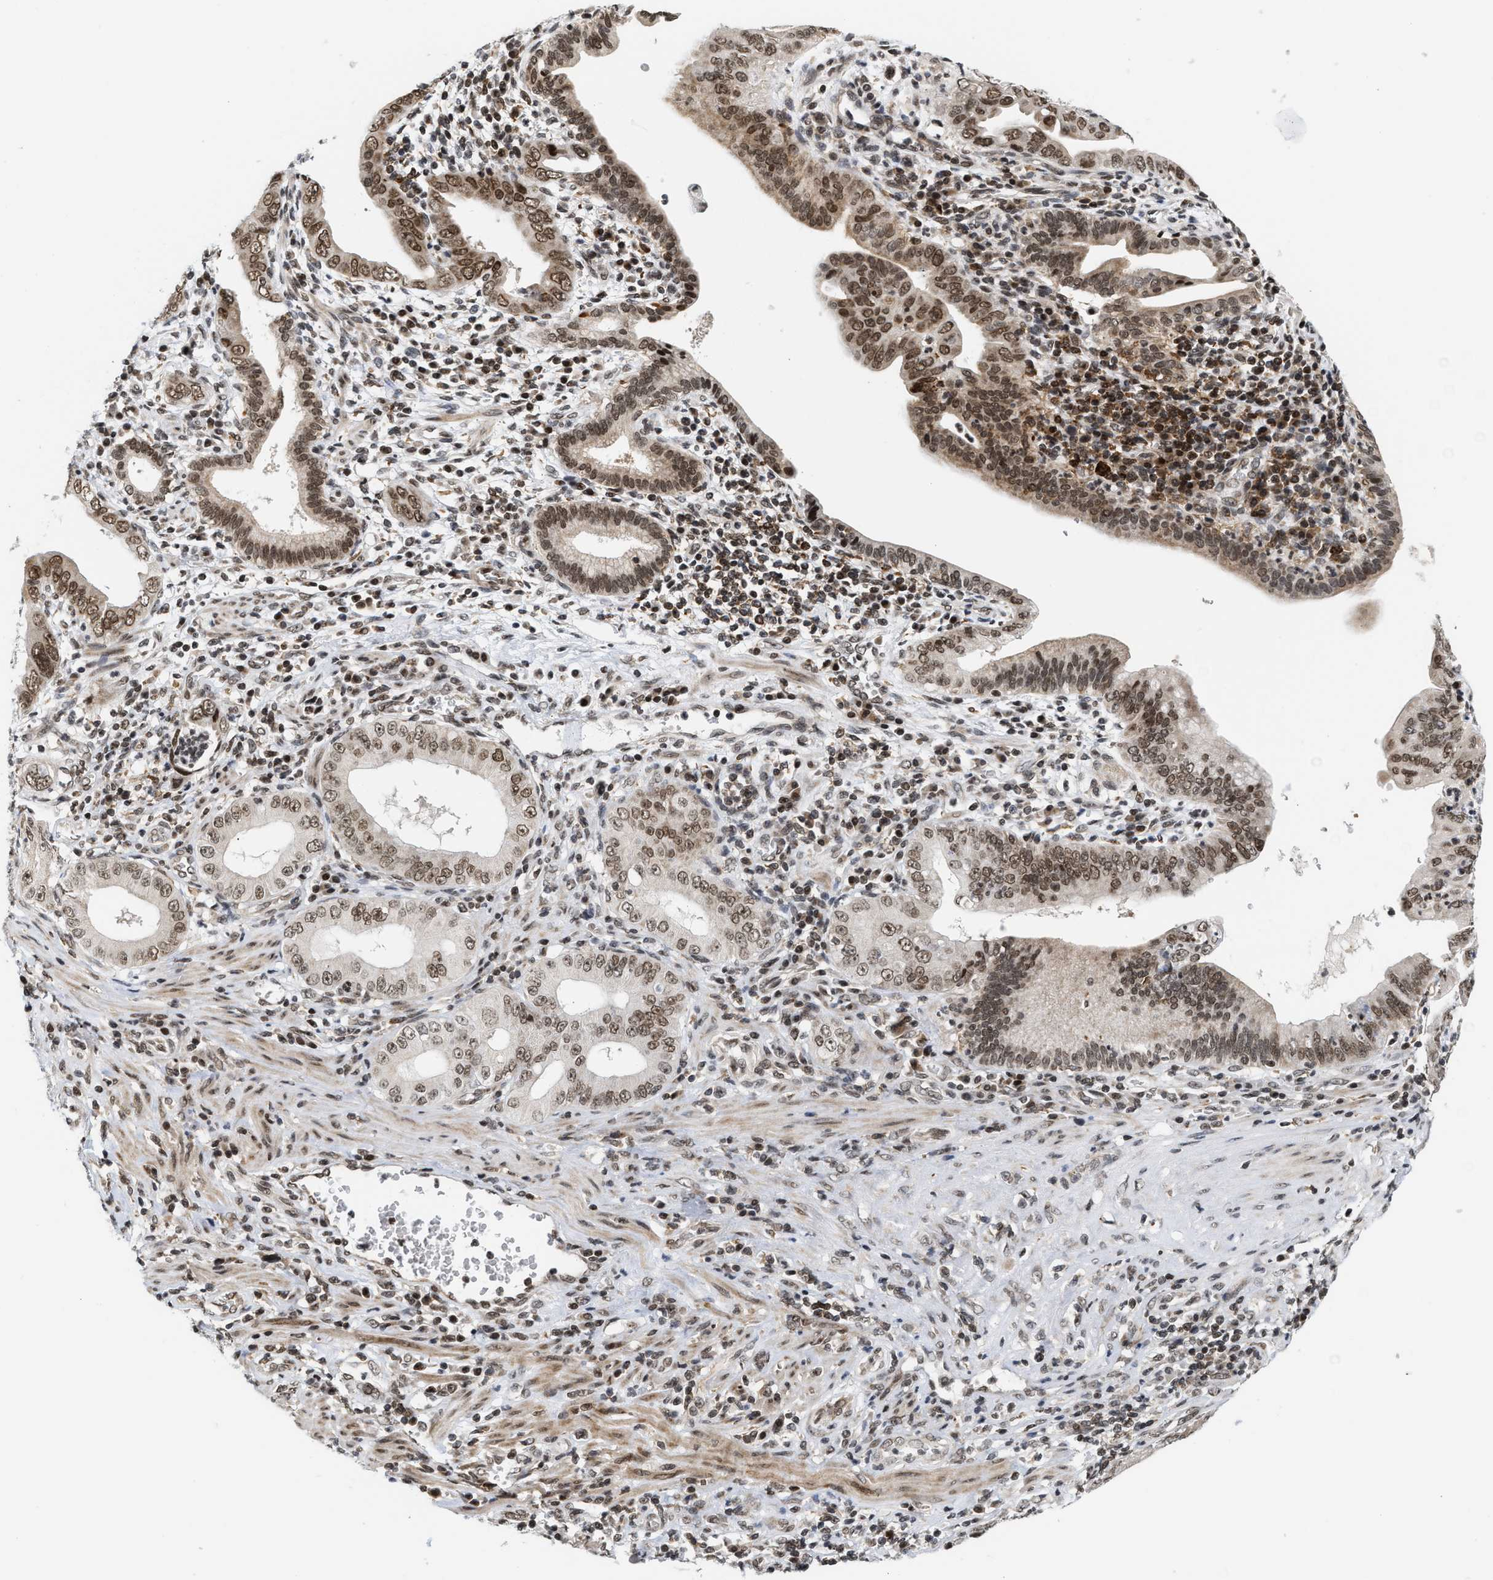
{"staining": {"intensity": "moderate", "quantity": ">75%", "location": "nuclear"}, "tissue": "pancreatic cancer", "cell_type": "Tumor cells", "image_type": "cancer", "snomed": [{"axis": "morphology", "description": "Normal tissue, NOS"}, {"axis": "topography", "description": "Lymph node"}], "caption": "Human pancreatic cancer stained for a protein (brown) demonstrates moderate nuclear positive staining in approximately >75% of tumor cells.", "gene": "ANKRD6", "patient": {"sex": "male", "age": 50}}